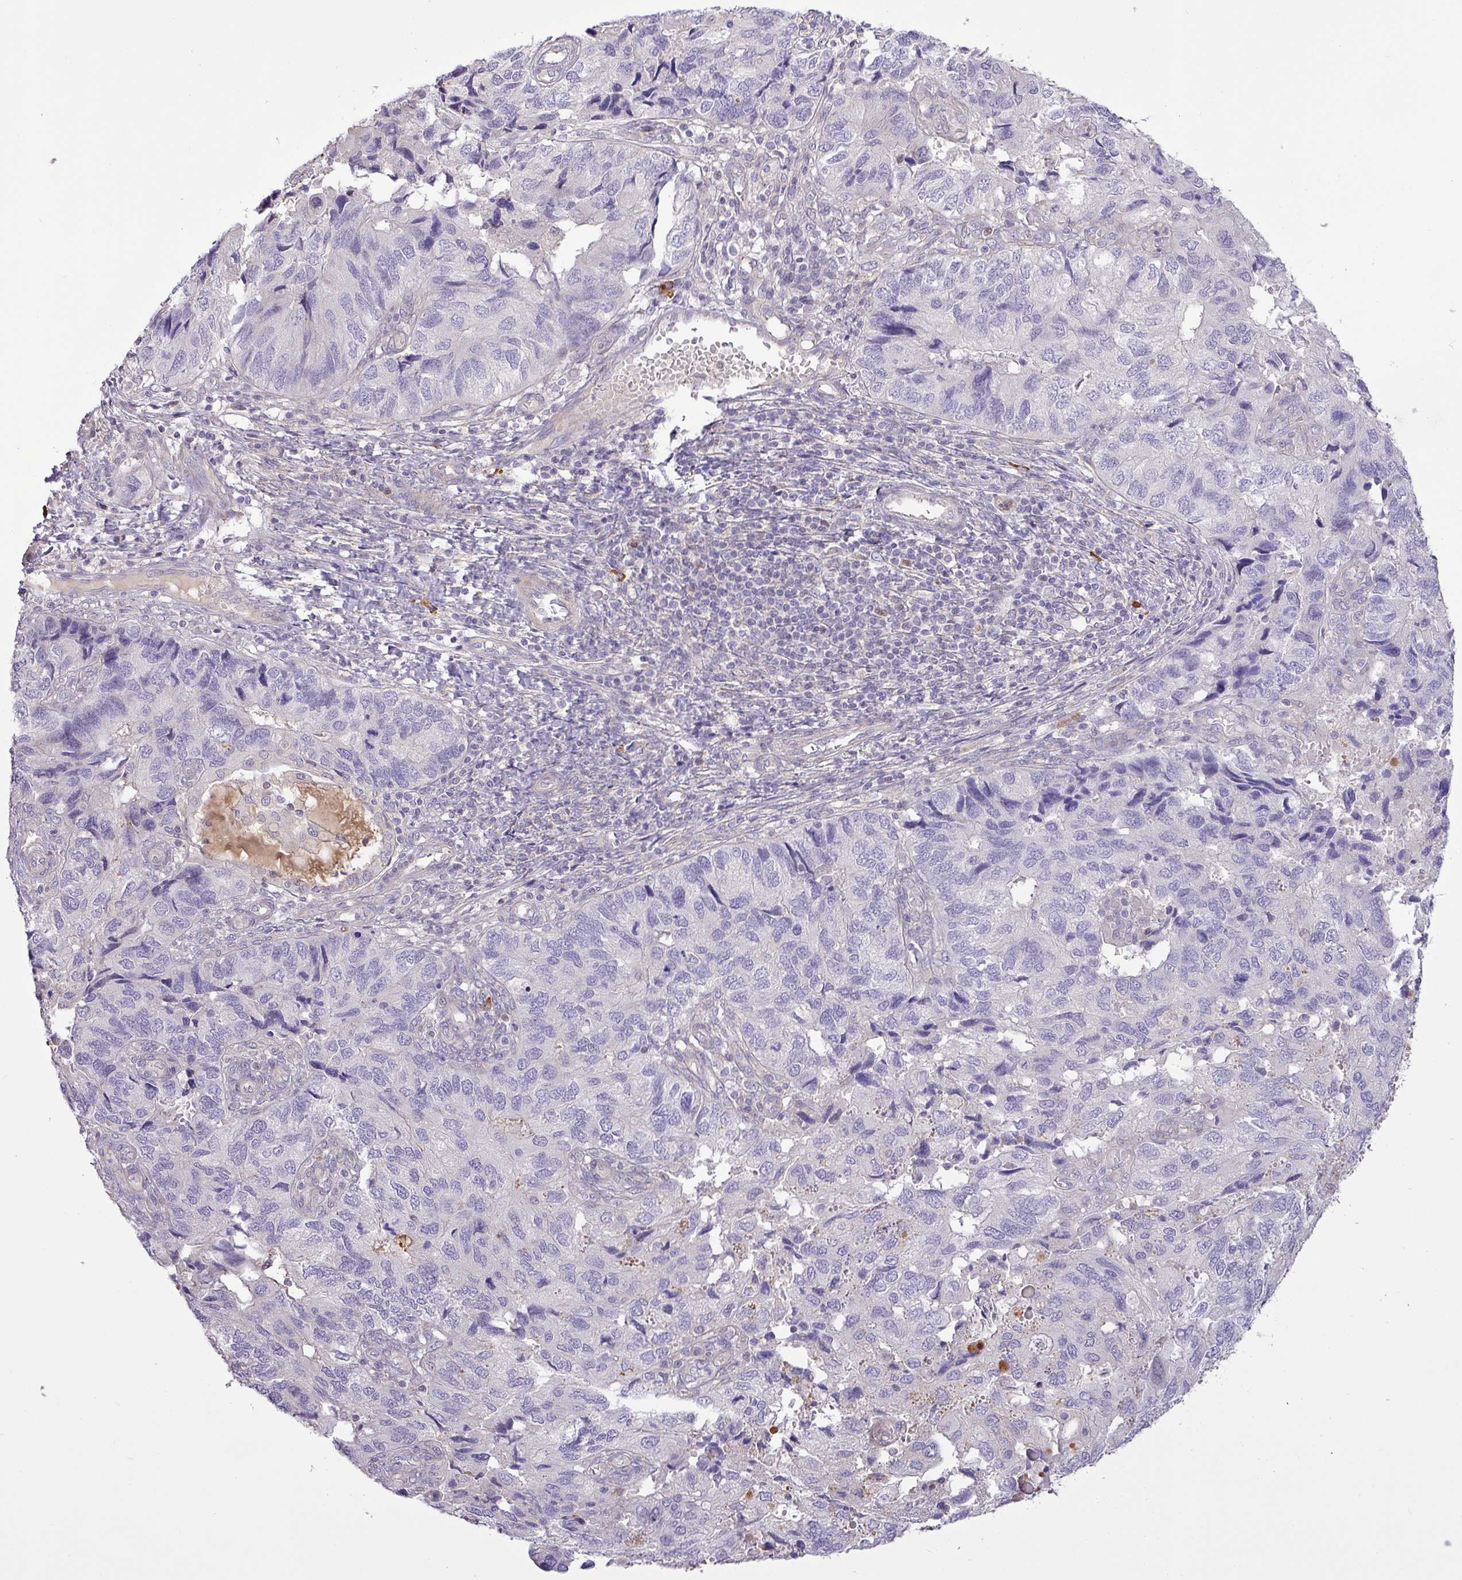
{"staining": {"intensity": "negative", "quantity": "none", "location": "none"}, "tissue": "endometrial cancer", "cell_type": "Tumor cells", "image_type": "cancer", "snomed": [{"axis": "morphology", "description": "Carcinoma, NOS"}, {"axis": "topography", "description": "Uterus"}], "caption": "Protein analysis of endometrial cancer (carcinoma) demonstrates no significant positivity in tumor cells.", "gene": "FAM222B", "patient": {"sex": "female", "age": 76}}